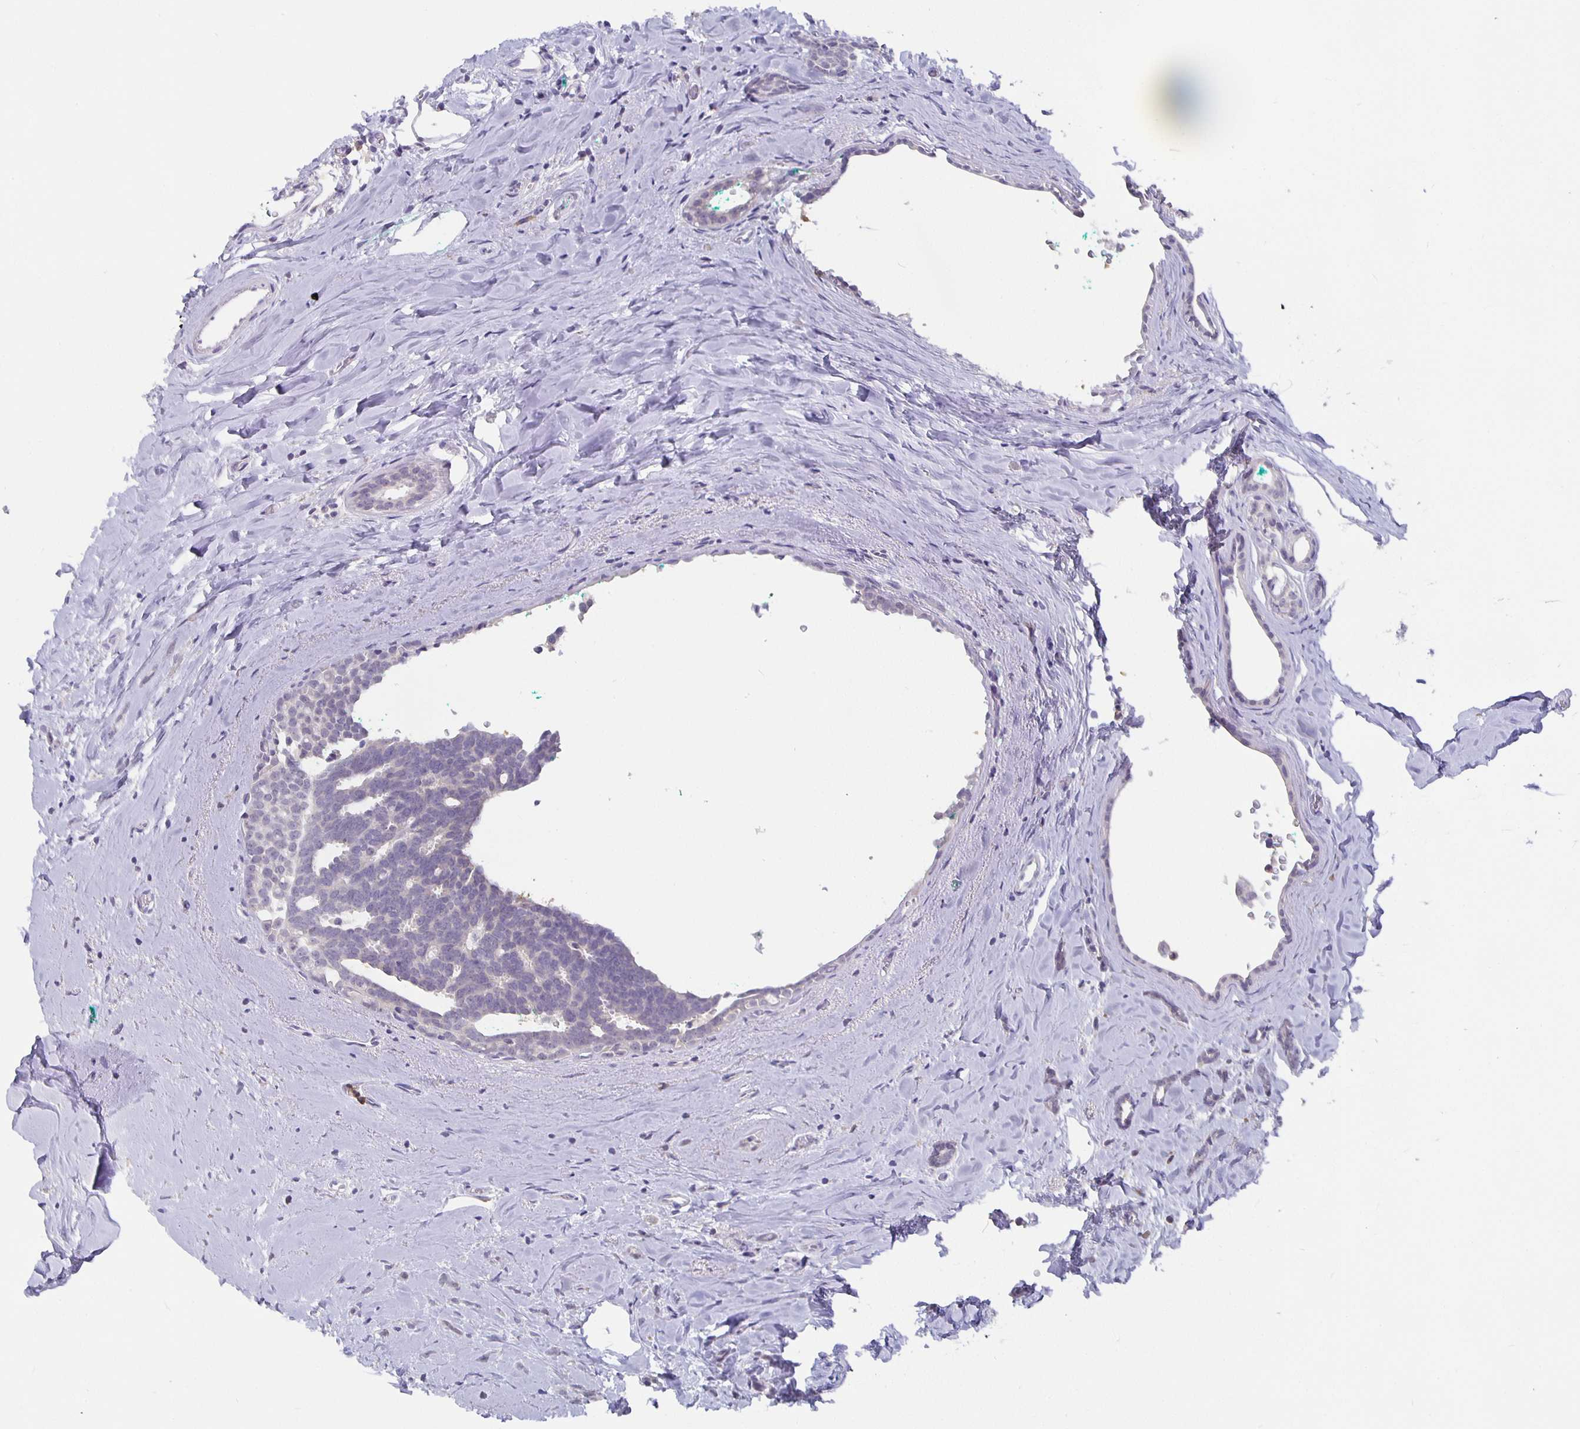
{"staining": {"intensity": "negative", "quantity": "none", "location": "none"}, "tissue": "breast cancer", "cell_type": "Tumor cells", "image_type": "cancer", "snomed": [{"axis": "morphology", "description": "Intraductal carcinoma, in situ"}, {"axis": "morphology", "description": "Duct carcinoma"}, {"axis": "morphology", "description": "Lobular carcinoma, in situ"}, {"axis": "topography", "description": "Breast"}], "caption": "IHC of breast cancer (infiltrating ductal carcinoma) shows no staining in tumor cells.", "gene": "GPX4", "patient": {"sex": "female", "age": 44}}